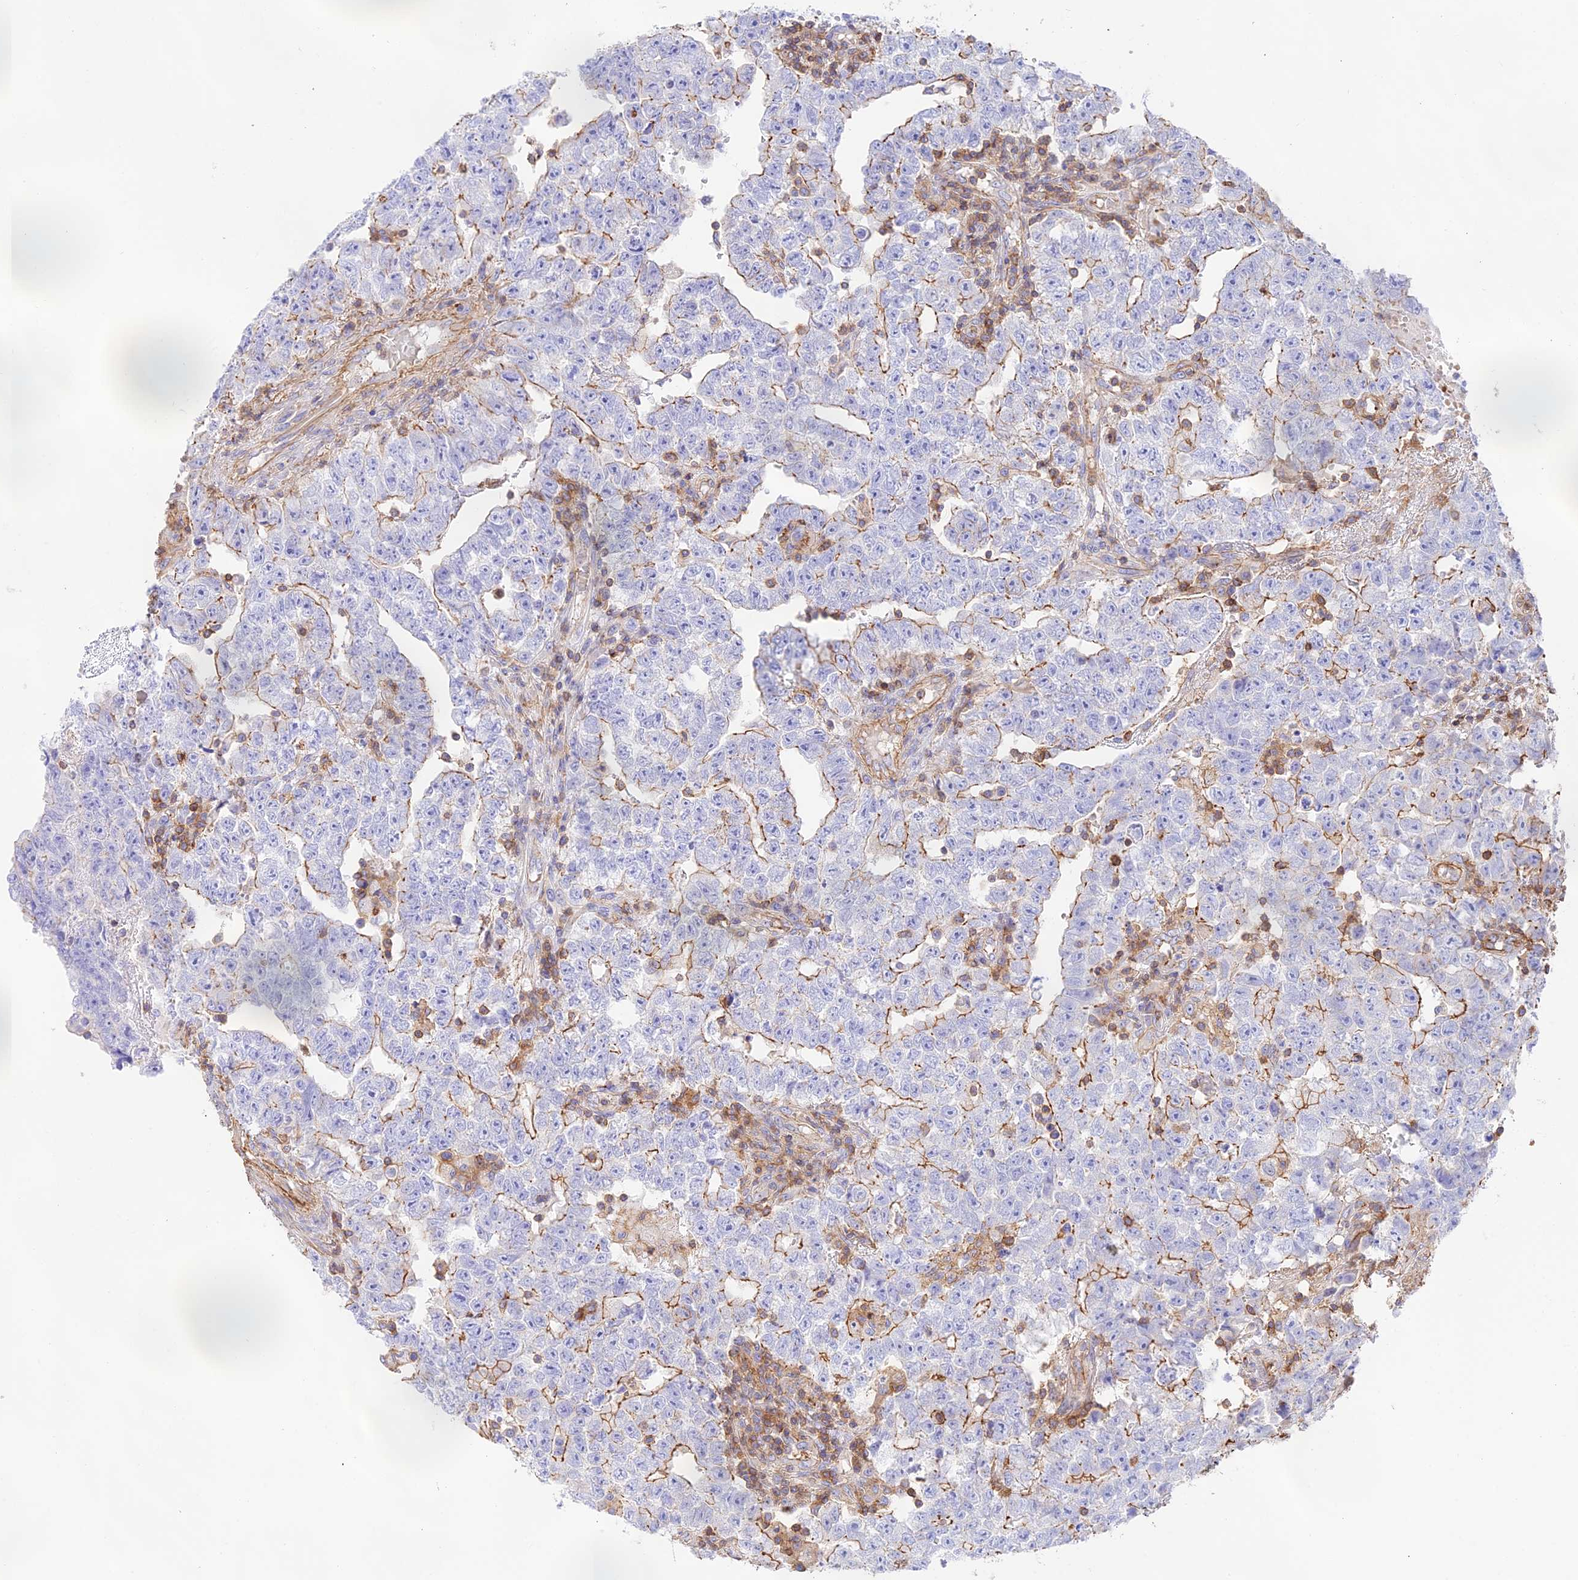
{"staining": {"intensity": "moderate", "quantity": "<25%", "location": "cytoplasmic/membranous"}, "tissue": "testis cancer", "cell_type": "Tumor cells", "image_type": "cancer", "snomed": [{"axis": "morphology", "description": "Carcinoma, Embryonal, NOS"}, {"axis": "topography", "description": "Testis"}], "caption": "High-magnification brightfield microscopy of embryonal carcinoma (testis) stained with DAB (3,3'-diaminobenzidine) (brown) and counterstained with hematoxylin (blue). tumor cells exhibit moderate cytoplasmic/membranous positivity is present in approximately<25% of cells.", "gene": "DENND1C", "patient": {"sex": "male", "age": 25}}